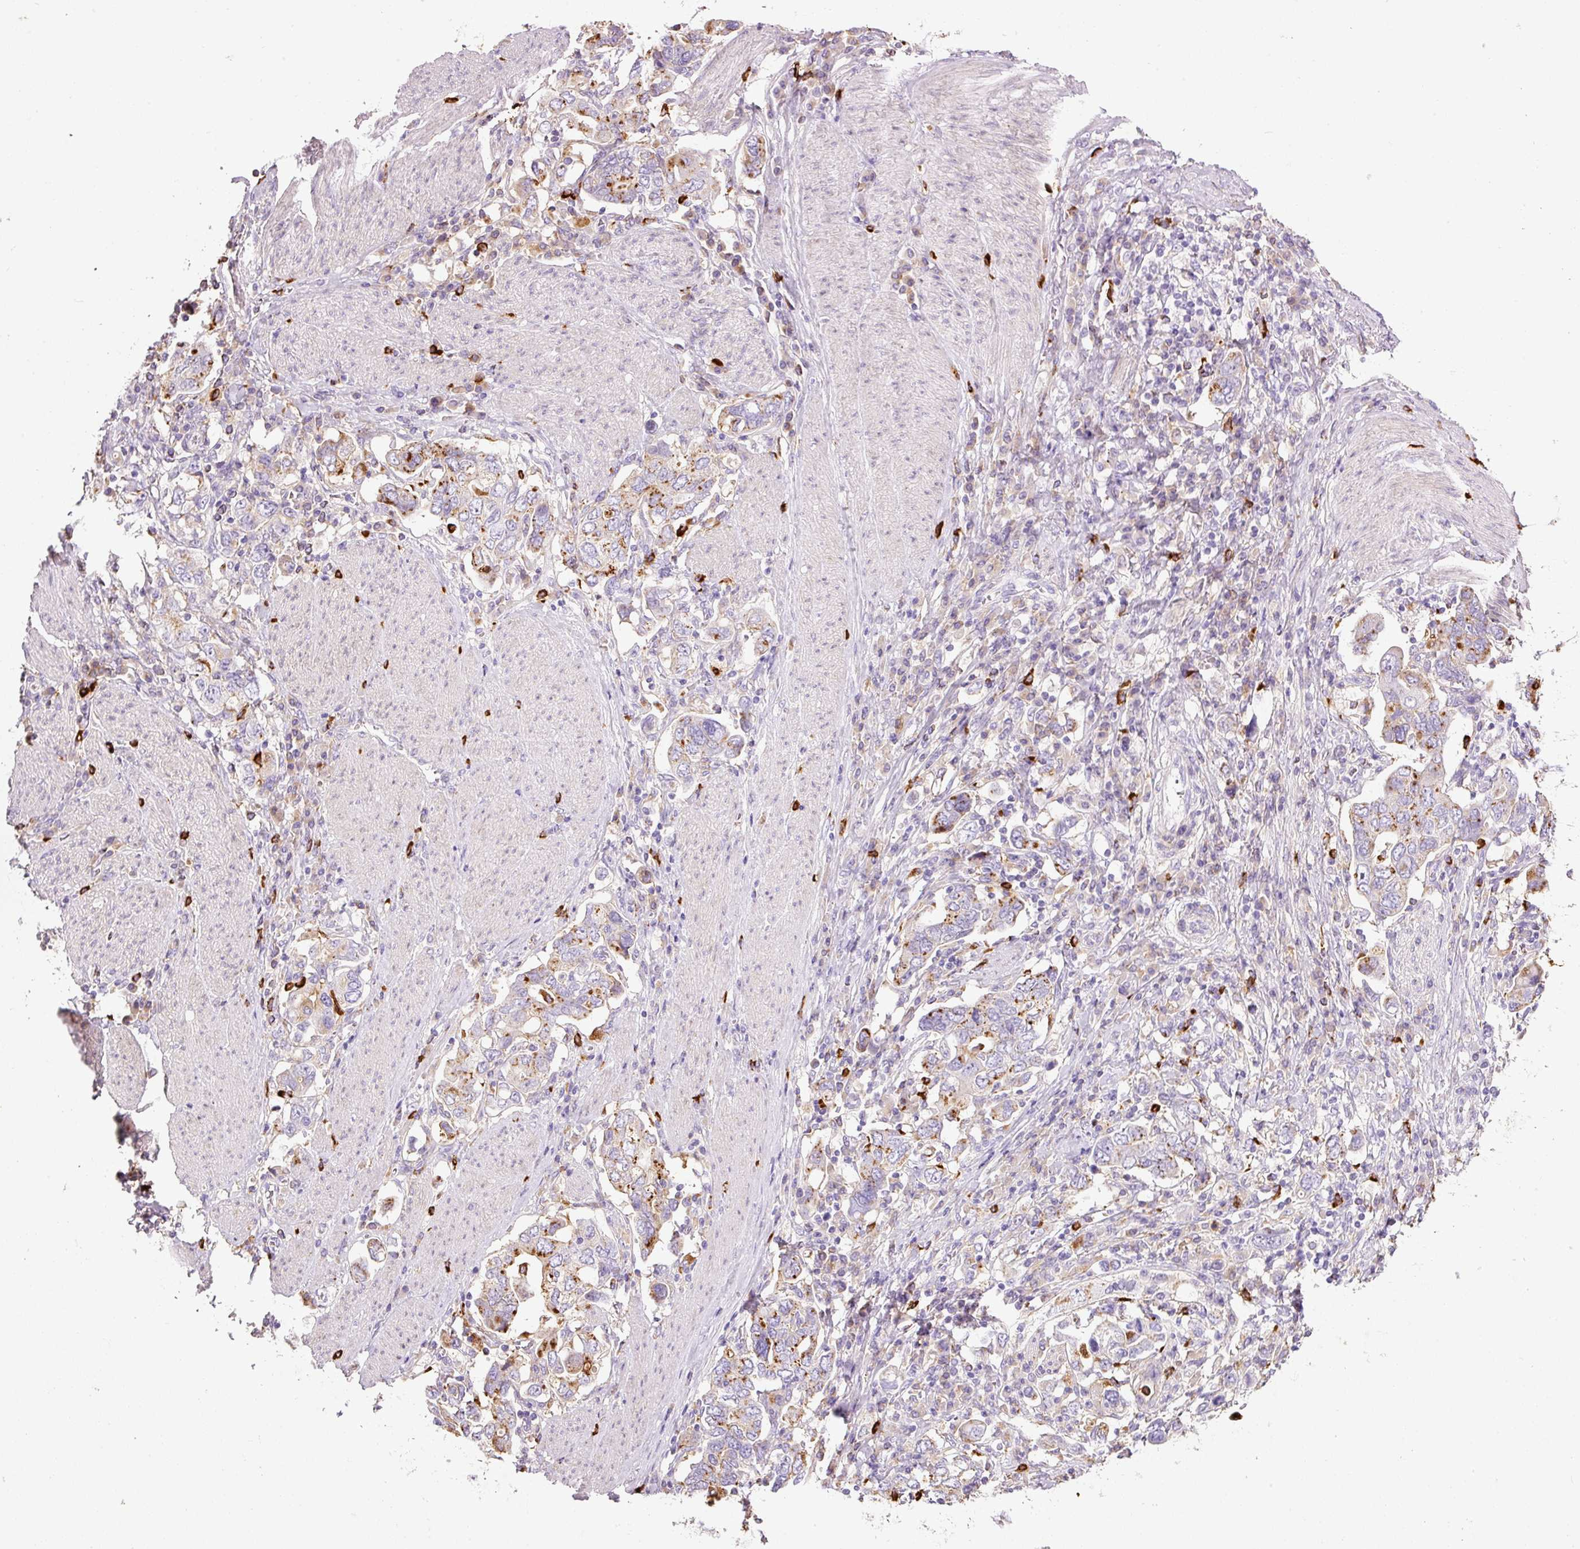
{"staining": {"intensity": "moderate", "quantity": "25%-75%", "location": "cytoplasmic/membranous"}, "tissue": "stomach cancer", "cell_type": "Tumor cells", "image_type": "cancer", "snomed": [{"axis": "morphology", "description": "Adenocarcinoma, NOS"}, {"axis": "topography", "description": "Stomach, upper"}, {"axis": "topography", "description": "Stomach"}], "caption": "Tumor cells show medium levels of moderate cytoplasmic/membranous positivity in about 25%-75% of cells in stomach cancer (adenocarcinoma).", "gene": "TMC8", "patient": {"sex": "male", "age": 62}}